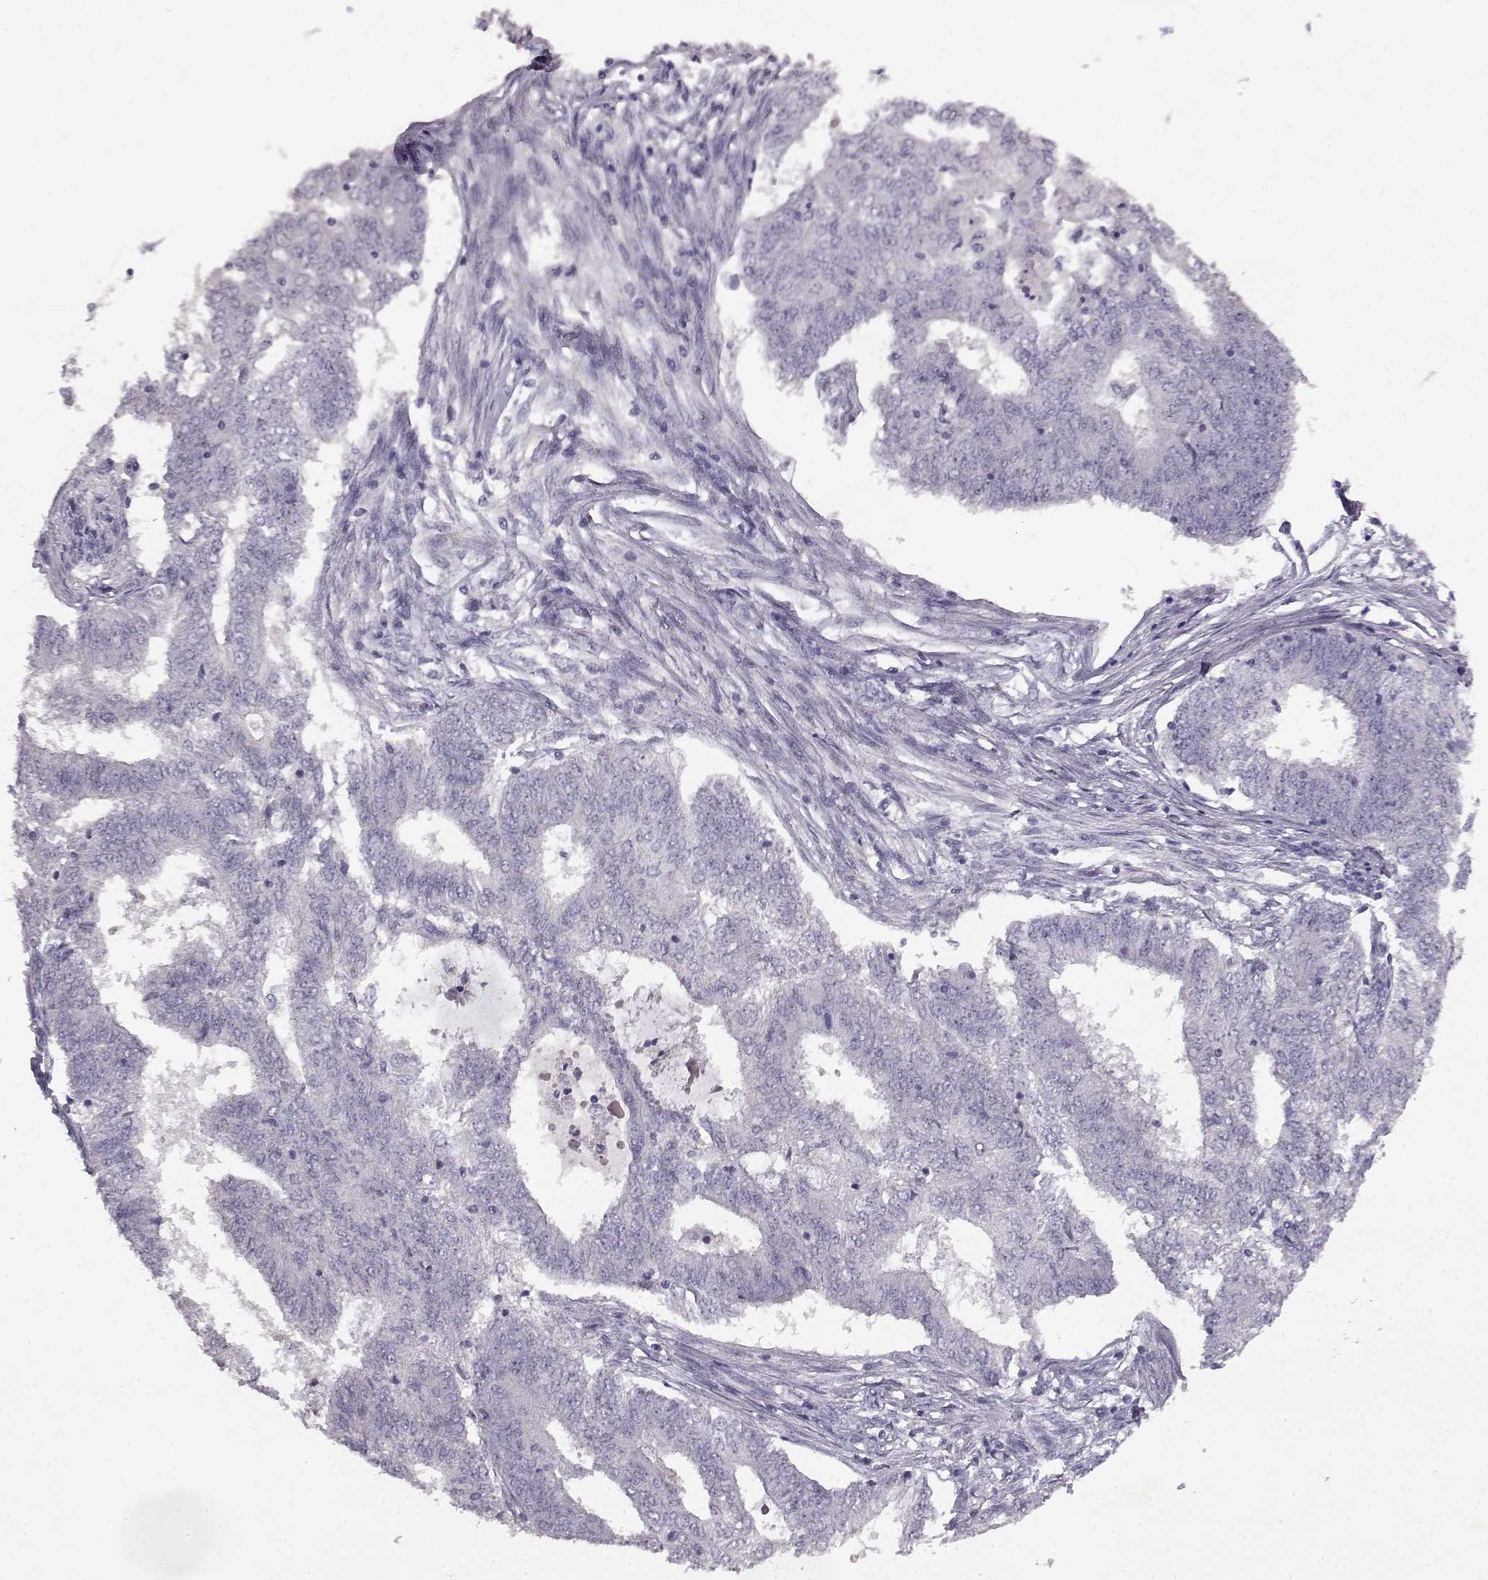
{"staining": {"intensity": "negative", "quantity": "none", "location": "none"}, "tissue": "endometrial cancer", "cell_type": "Tumor cells", "image_type": "cancer", "snomed": [{"axis": "morphology", "description": "Adenocarcinoma, NOS"}, {"axis": "topography", "description": "Endometrium"}], "caption": "A histopathology image of human endometrial cancer (adenocarcinoma) is negative for staining in tumor cells. (DAB immunohistochemistry visualized using brightfield microscopy, high magnification).", "gene": "SPAG17", "patient": {"sex": "female", "age": 62}}